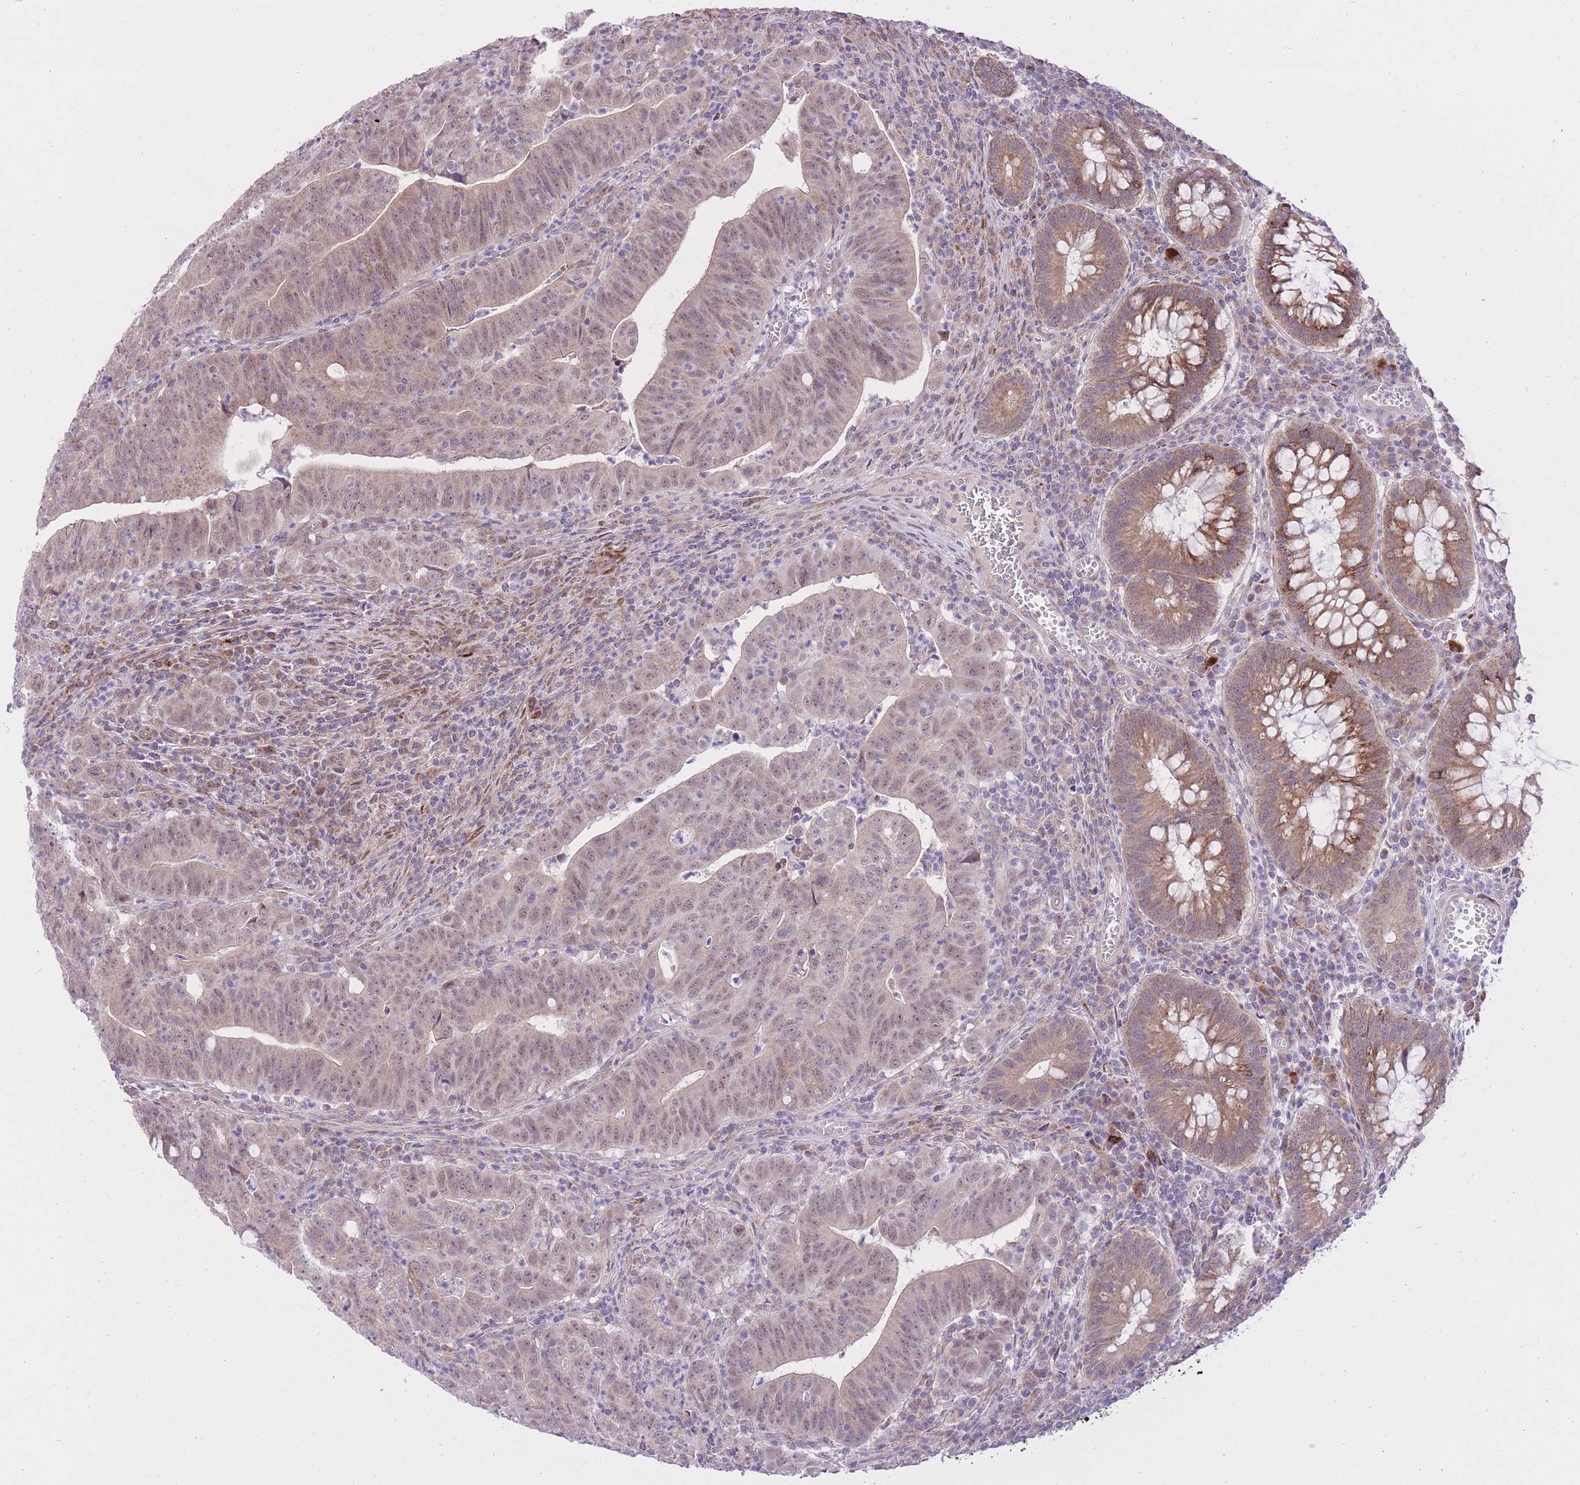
{"staining": {"intensity": "weak", "quantity": "25%-75%", "location": "nuclear"}, "tissue": "colorectal cancer", "cell_type": "Tumor cells", "image_type": "cancer", "snomed": [{"axis": "morphology", "description": "Adenocarcinoma, NOS"}, {"axis": "topography", "description": "Rectum"}], "caption": "Protein staining of colorectal cancer (adenocarcinoma) tissue exhibits weak nuclear positivity in about 25%-75% of tumor cells. (Brightfield microscopy of DAB IHC at high magnification).", "gene": "SLC4A4", "patient": {"sex": "male", "age": 69}}